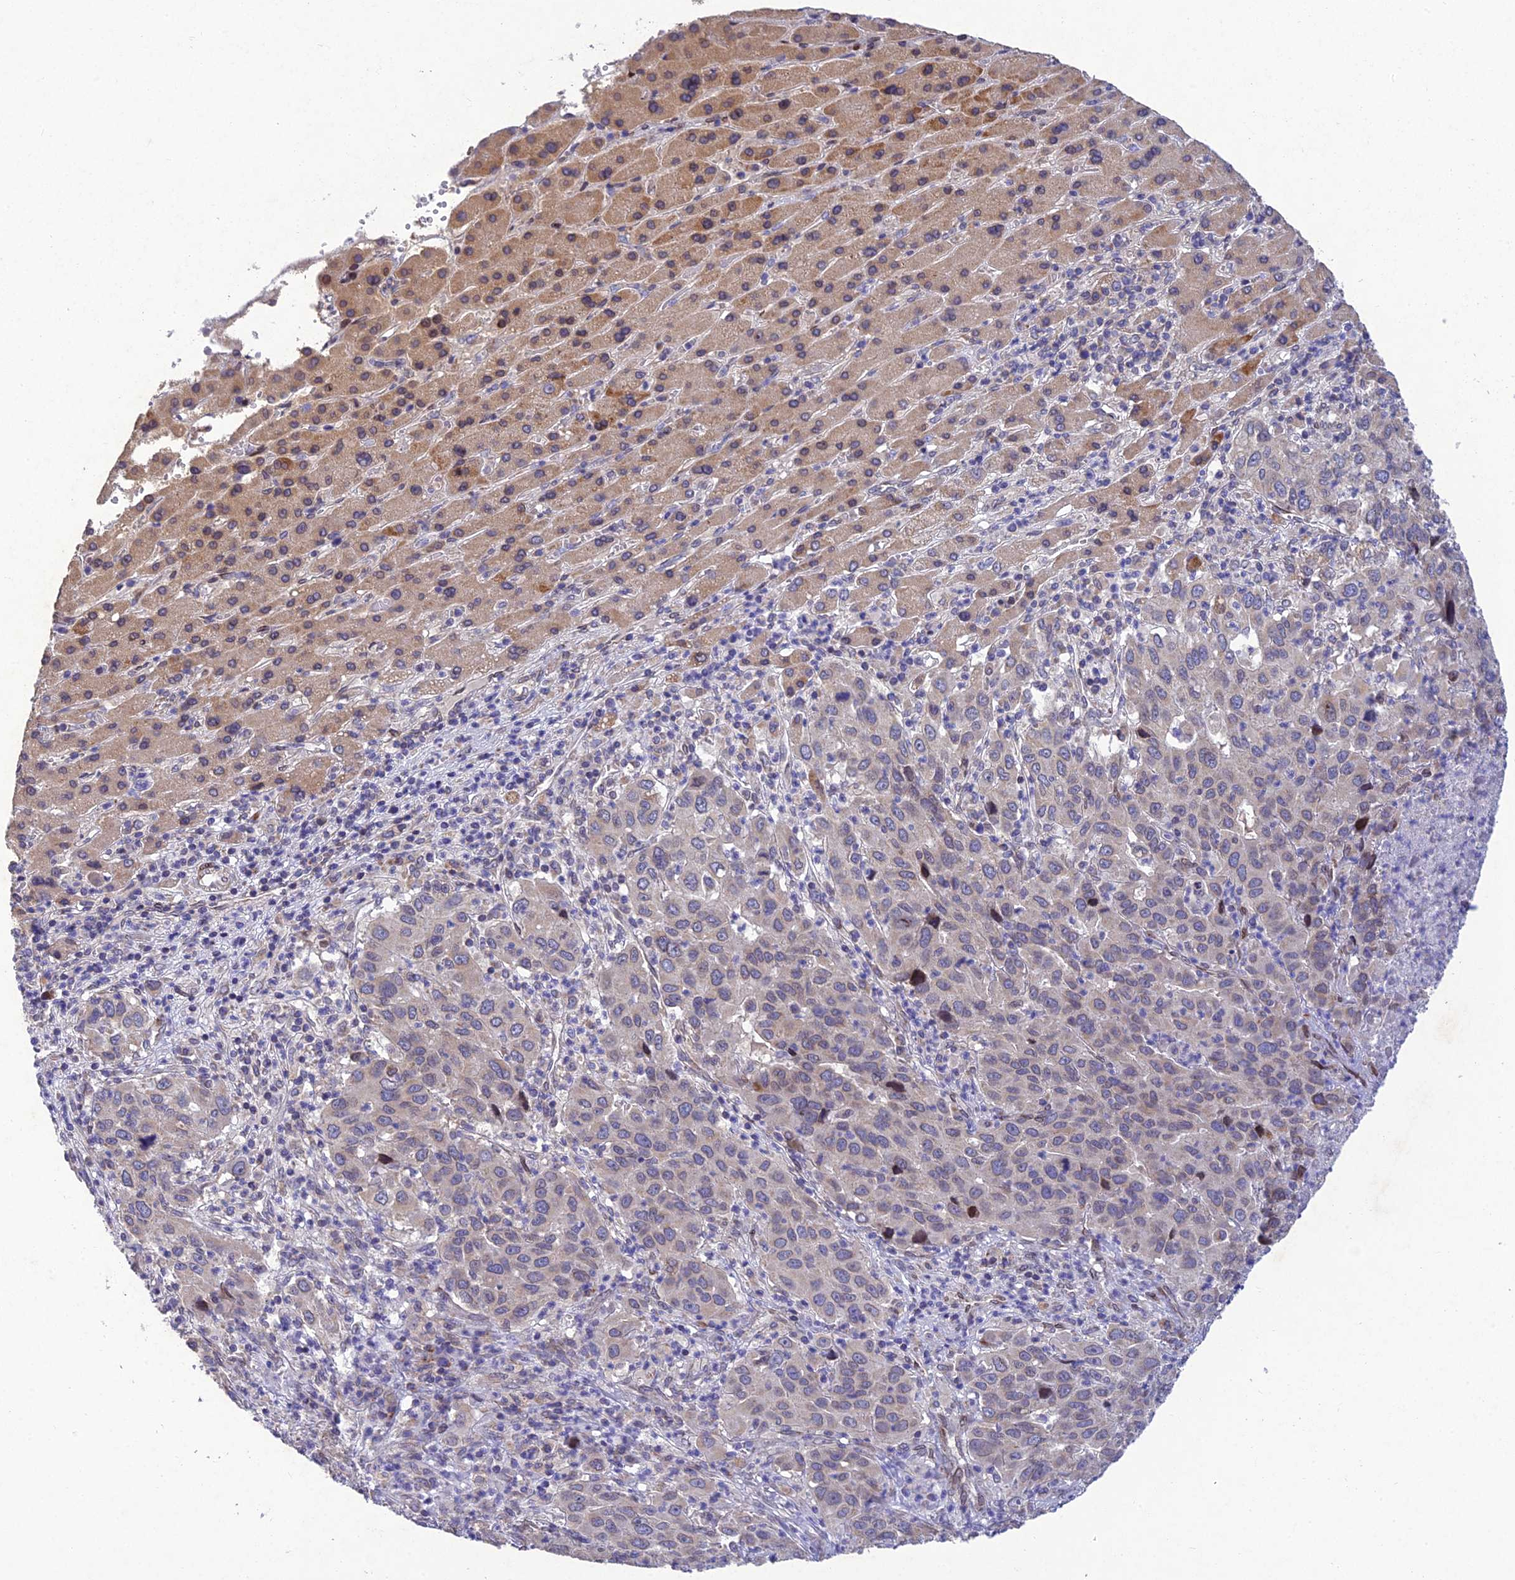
{"staining": {"intensity": "negative", "quantity": "none", "location": "none"}, "tissue": "liver cancer", "cell_type": "Tumor cells", "image_type": "cancer", "snomed": [{"axis": "morphology", "description": "Carcinoma, Hepatocellular, NOS"}, {"axis": "topography", "description": "Liver"}], "caption": "Tumor cells are negative for protein expression in human liver cancer. (DAB immunohistochemistry (IHC), high magnification).", "gene": "MGAT2", "patient": {"sex": "male", "age": 63}}